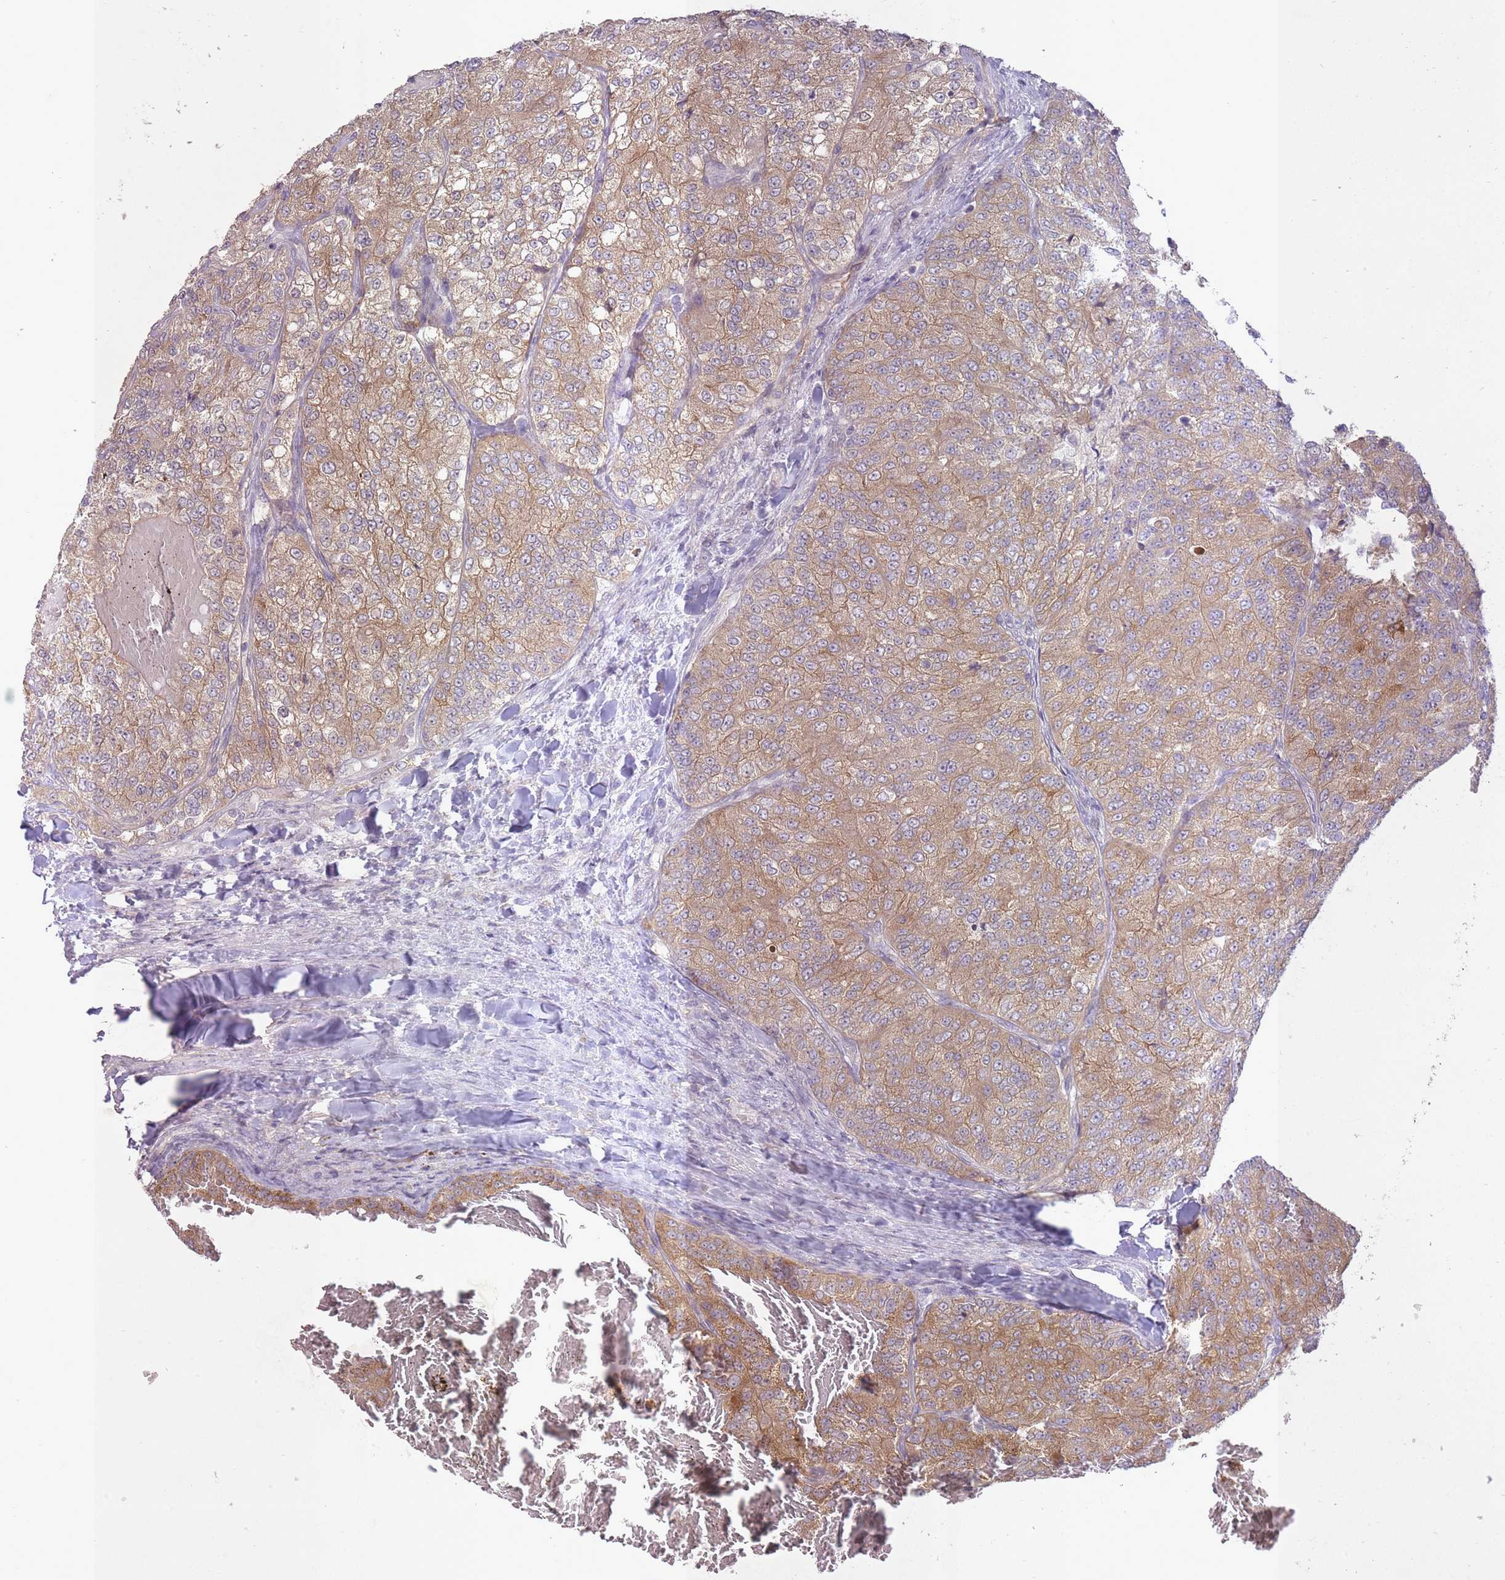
{"staining": {"intensity": "moderate", "quantity": ">75%", "location": "cytoplasmic/membranous"}, "tissue": "renal cancer", "cell_type": "Tumor cells", "image_type": "cancer", "snomed": [{"axis": "morphology", "description": "Adenocarcinoma, NOS"}, {"axis": "topography", "description": "Kidney"}], "caption": "Moderate cytoplasmic/membranous staining is present in about >75% of tumor cells in renal cancer (adenocarcinoma).", "gene": "LRATD2", "patient": {"sex": "female", "age": 63}}